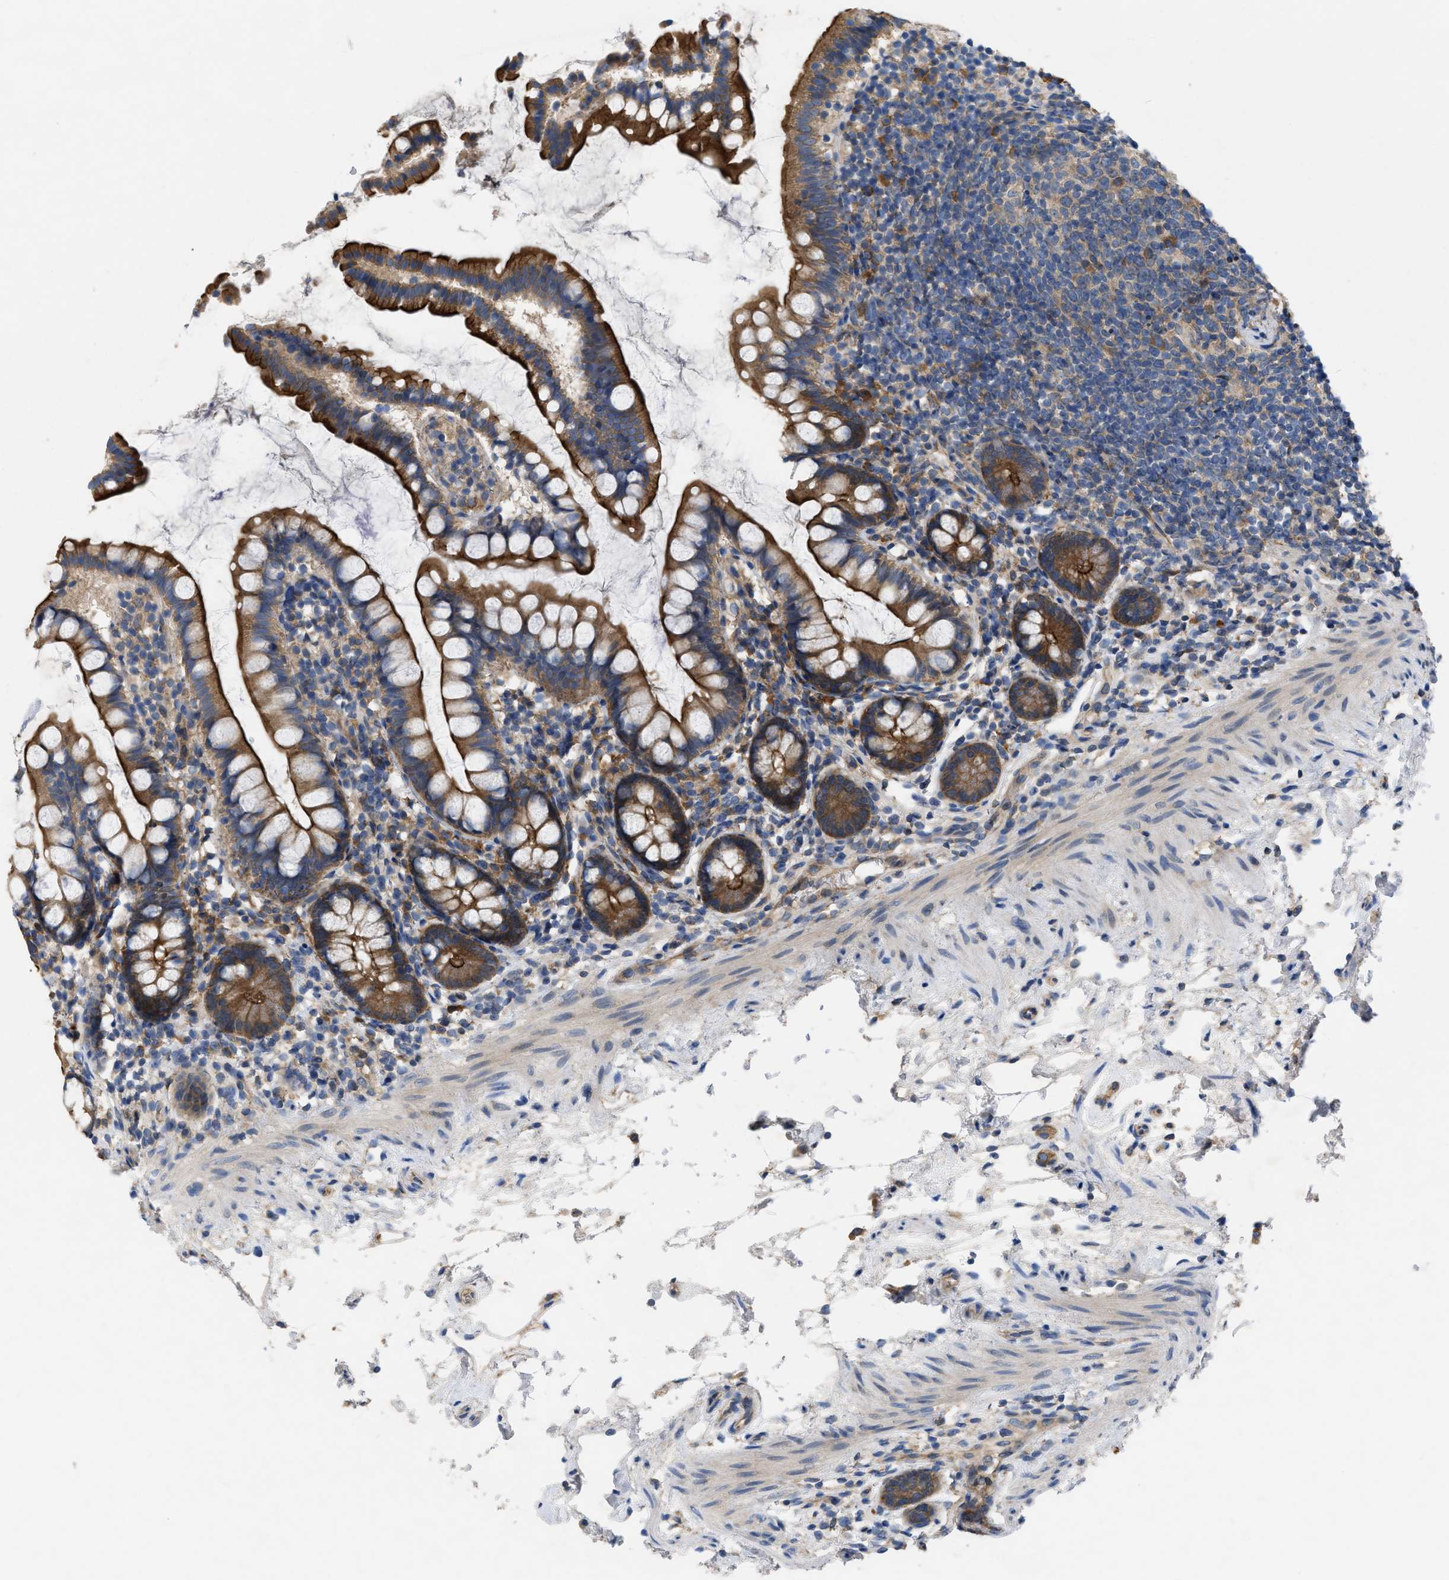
{"staining": {"intensity": "strong", "quantity": ">75%", "location": "cytoplasmic/membranous"}, "tissue": "small intestine", "cell_type": "Glandular cells", "image_type": "normal", "snomed": [{"axis": "morphology", "description": "Normal tissue, NOS"}, {"axis": "topography", "description": "Small intestine"}], "caption": "Immunohistochemical staining of unremarkable small intestine demonstrates >75% levels of strong cytoplasmic/membranous protein expression in about >75% of glandular cells.", "gene": "TMEM131", "patient": {"sex": "female", "age": 84}}